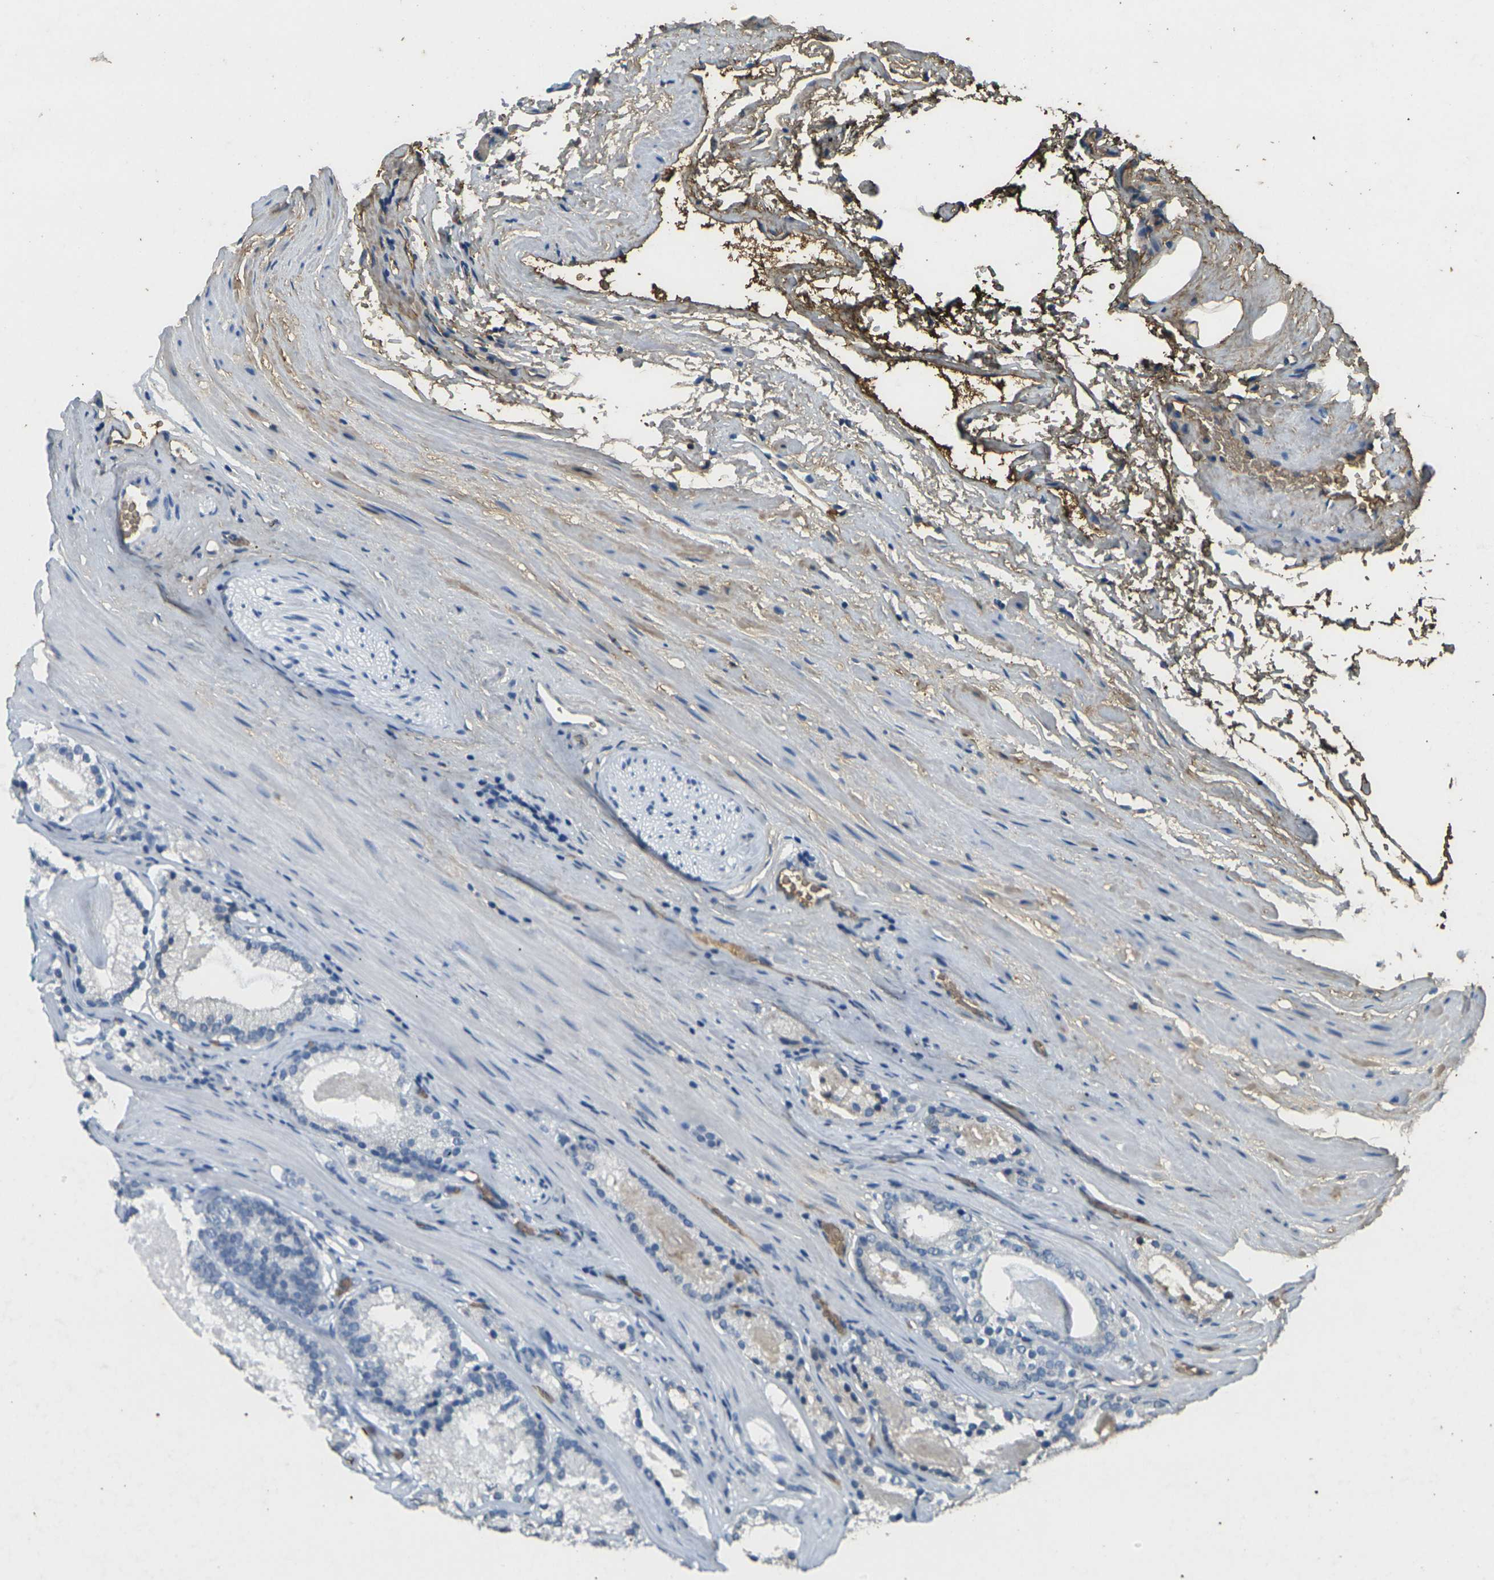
{"staining": {"intensity": "negative", "quantity": "none", "location": "none"}, "tissue": "prostate cancer", "cell_type": "Tumor cells", "image_type": "cancer", "snomed": [{"axis": "morphology", "description": "Adenocarcinoma, Low grade"}, {"axis": "topography", "description": "Prostate"}], "caption": "Immunohistochemistry (IHC) micrograph of human prostate cancer stained for a protein (brown), which reveals no positivity in tumor cells. The staining is performed using DAB (3,3'-diaminobenzidine) brown chromogen with nuclei counter-stained in using hematoxylin.", "gene": "HBB", "patient": {"sex": "male", "age": 59}}